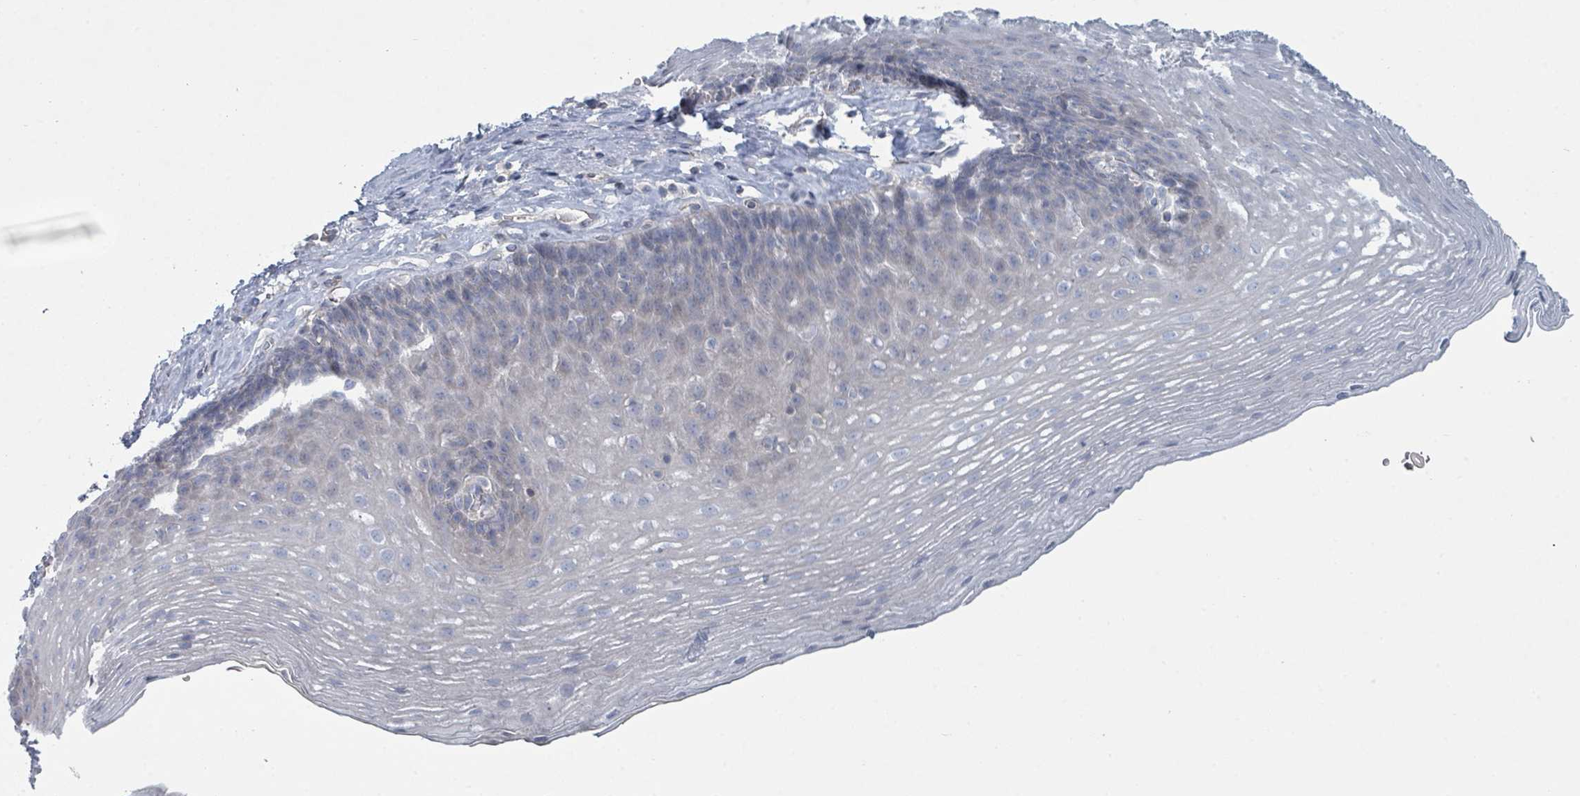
{"staining": {"intensity": "negative", "quantity": "none", "location": "none"}, "tissue": "esophagus", "cell_type": "Squamous epithelial cells", "image_type": "normal", "snomed": [{"axis": "morphology", "description": "Normal tissue, NOS"}, {"axis": "topography", "description": "Esophagus"}], "caption": "DAB immunohistochemical staining of normal human esophagus exhibits no significant positivity in squamous epithelial cells.", "gene": "SLC25A45", "patient": {"sex": "female", "age": 66}}